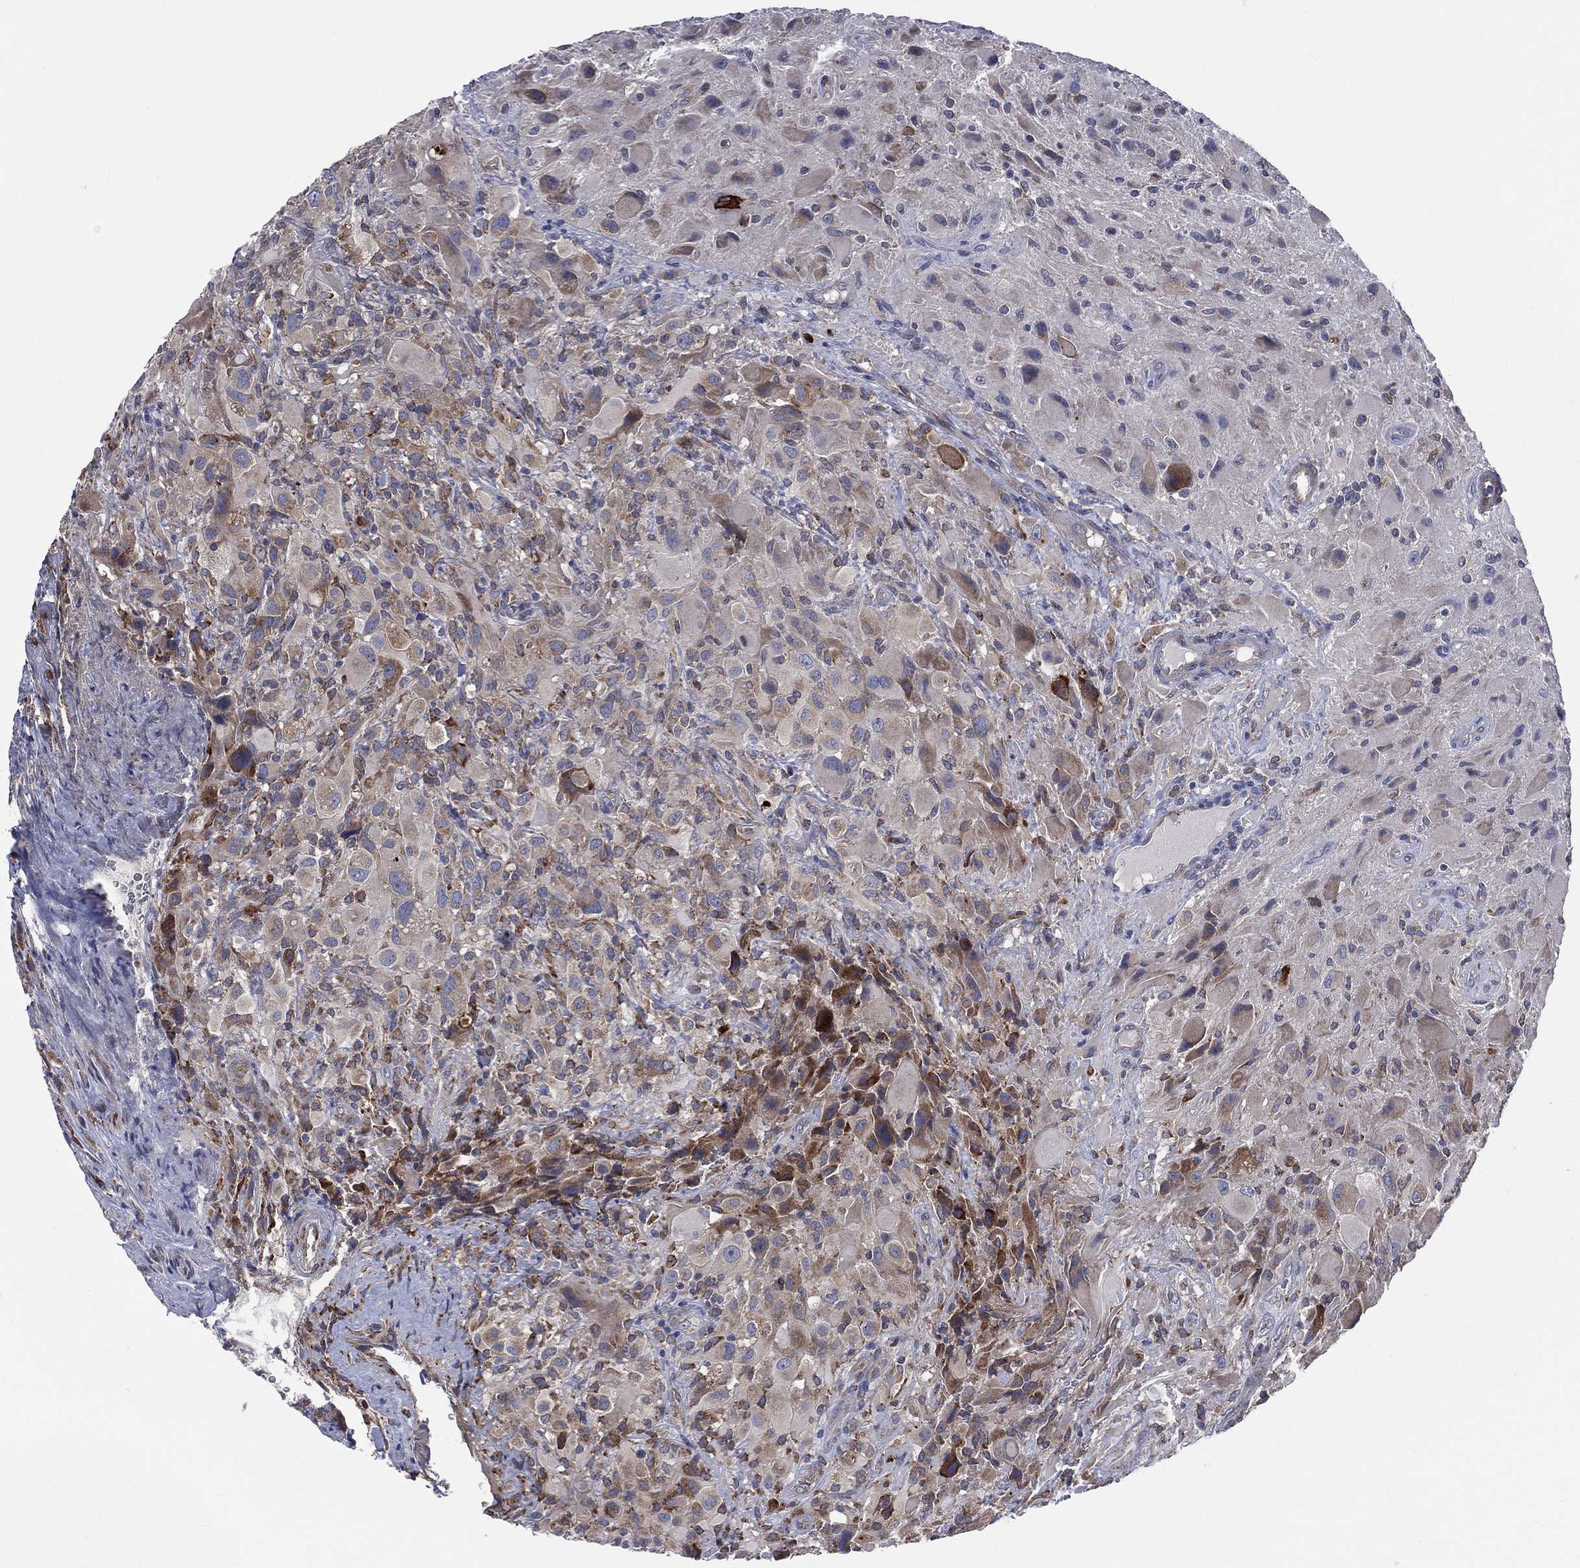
{"staining": {"intensity": "moderate", "quantity": "25%-75%", "location": "cytoplasmic/membranous"}, "tissue": "glioma", "cell_type": "Tumor cells", "image_type": "cancer", "snomed": [{"axis": "morphology", "description": "Glioma, malignant, High grade"}, {"axis": "topography", "description": "Cerebral cortex"}], "caption": "Tumor cells display medium levels of moderate cytoplasmic/membranous staining in about 25%-75% of cells in glioma.", "gene": "CCDC159", "patient": {"sex": "male", "age": 35}}